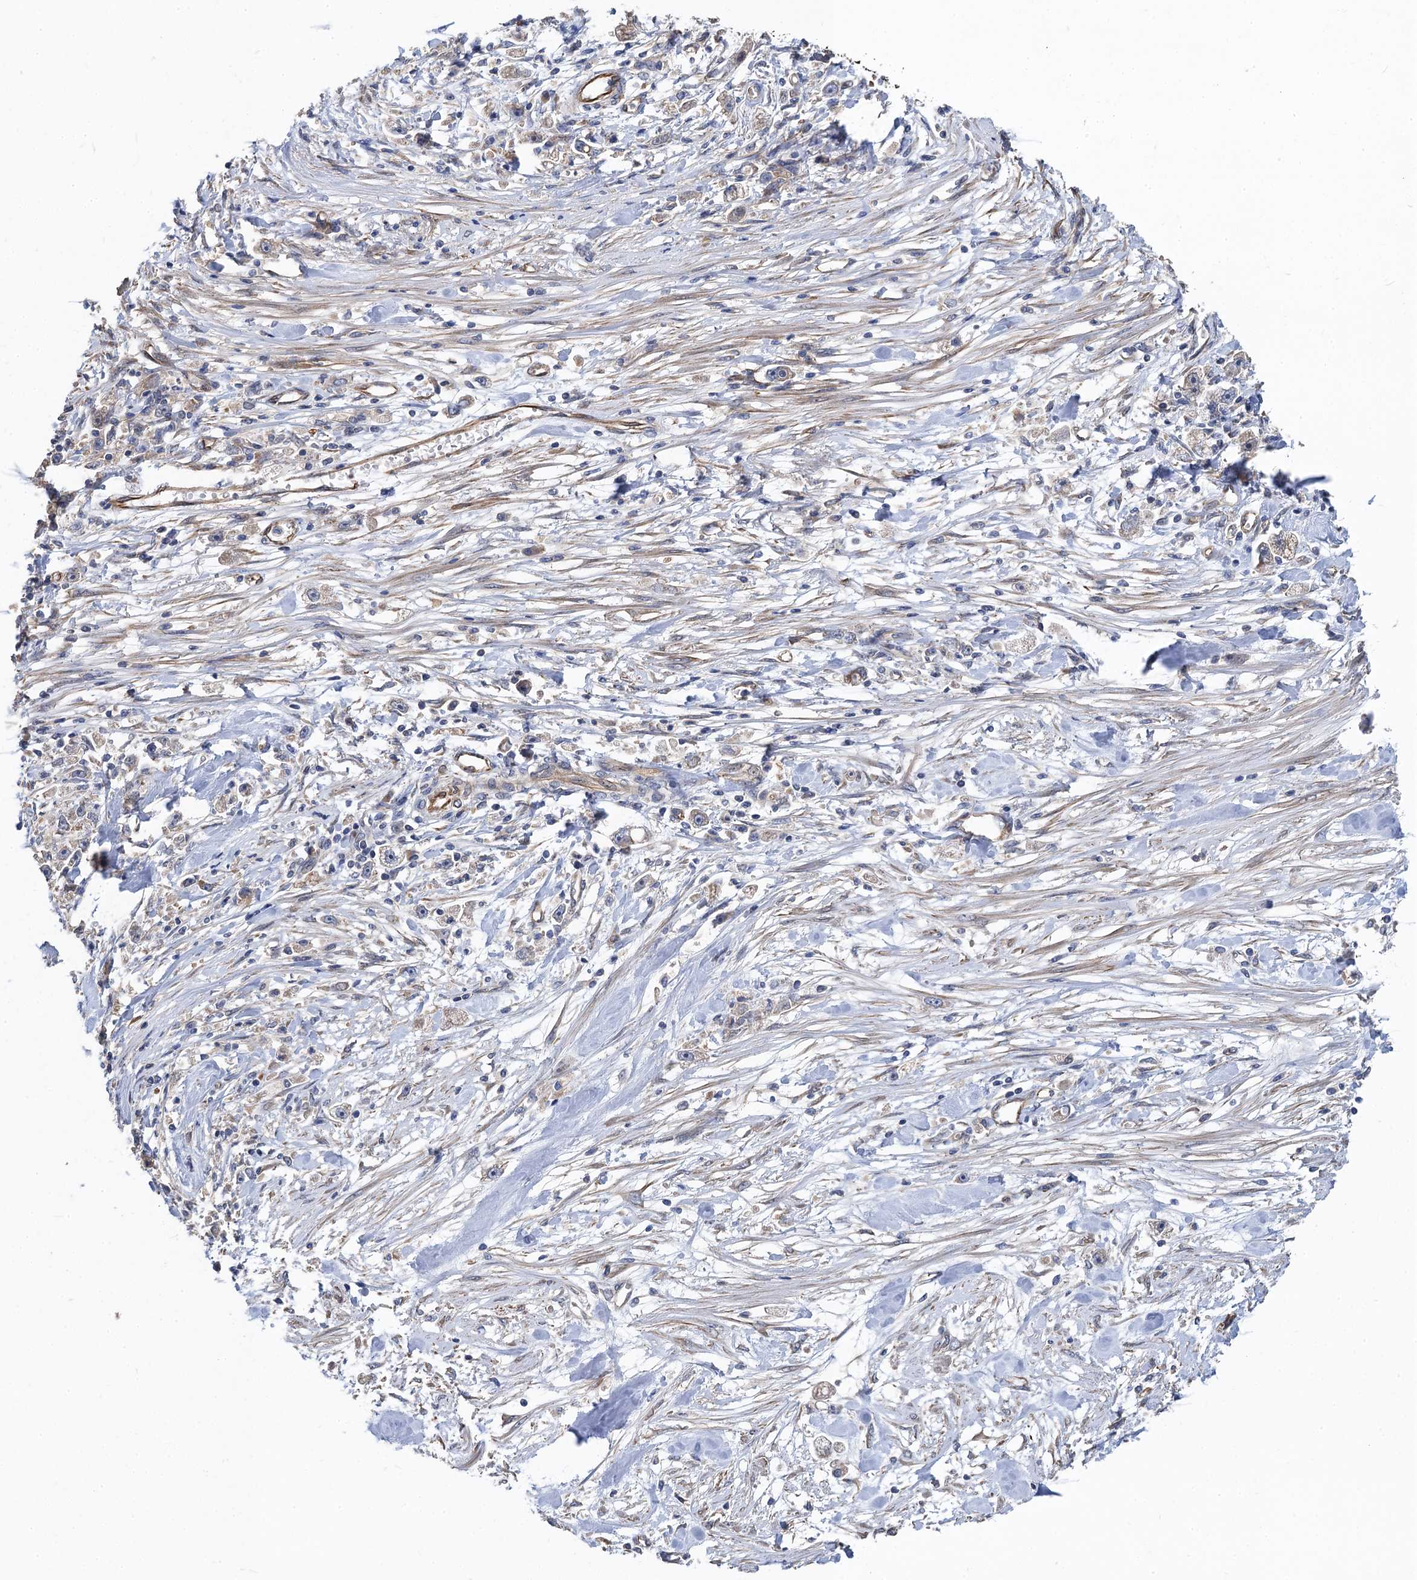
{"staining": {"intensity": "negative", "quantity": "none", "location": "none"}, "tissue": "stomach cancer", "cell_type": "Tumor cells", "image_type": "cancer", "snomed": [{"axis": "morphology", "description": "Adenocarcinoma, NOS"}, {"axis": "topography", "description": "Stomach"}], "caption": "Immunohistochemistry of human stomach adenocarcinoma displays no positivity in tumor cells.", "gene": "PJA2", "patient": {"sex": "female", "age": 59}}